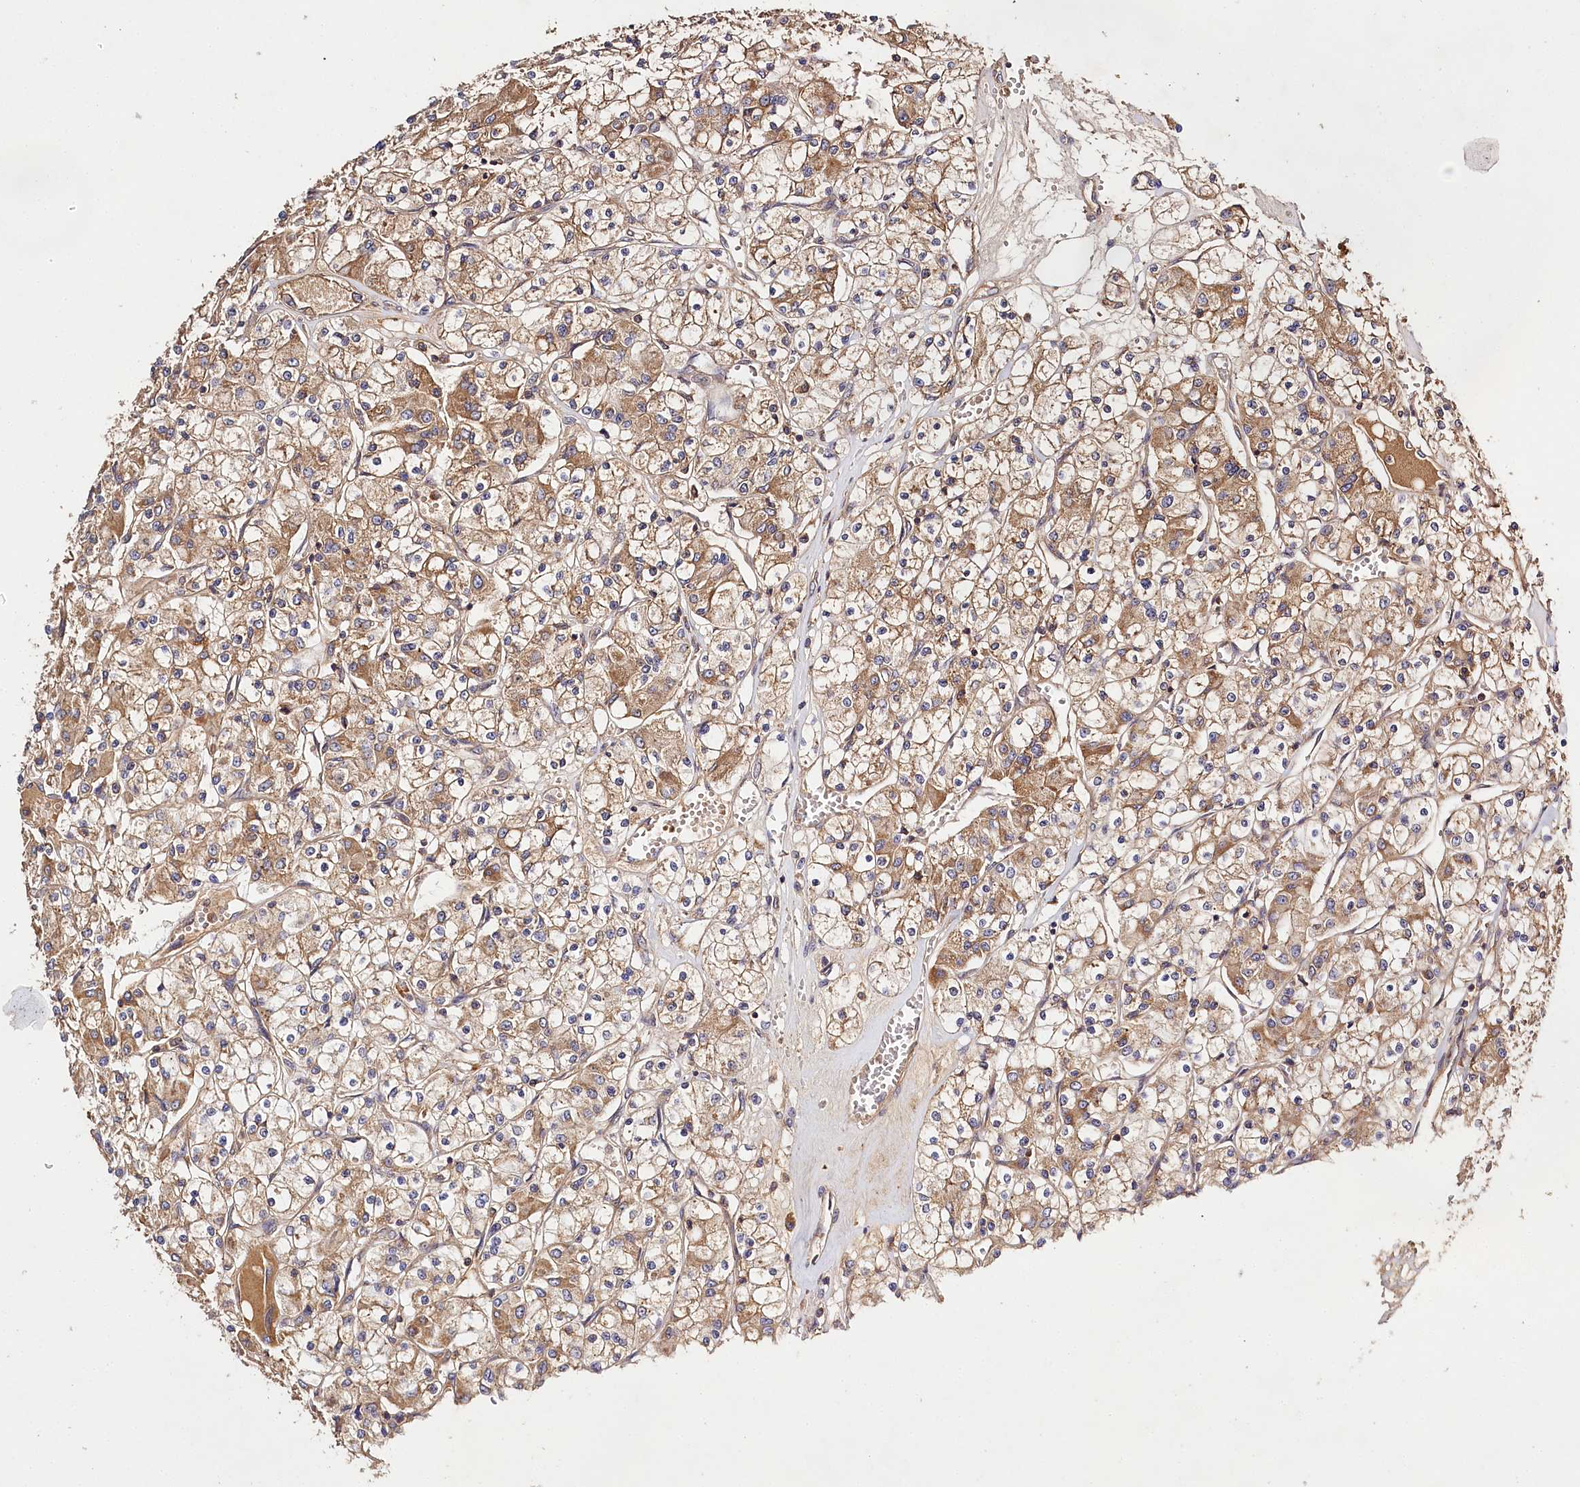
{"staining": {"intensity": "moderate", "quantity": ">75%", "location": "cytoplasmic/membranous"}, "tissue": "renal cancer", "cell_type": "Tumor cells", "image_type": "cancer", "snomed": [{"axis": "morphology", "description": "Adenocarcinoma, NOS"}, {"axis": "topography", "description": "Kidney"}], "caption": "IHC (DAB (3,3'-diaminobenzidine)) staining of renal adenocarcinoma shows moderate cytoplasmic/membranous protein positivity in about >75% of tumor cells.", "gene": "LSS", "patient": {"sex": "female", "age": 59}}